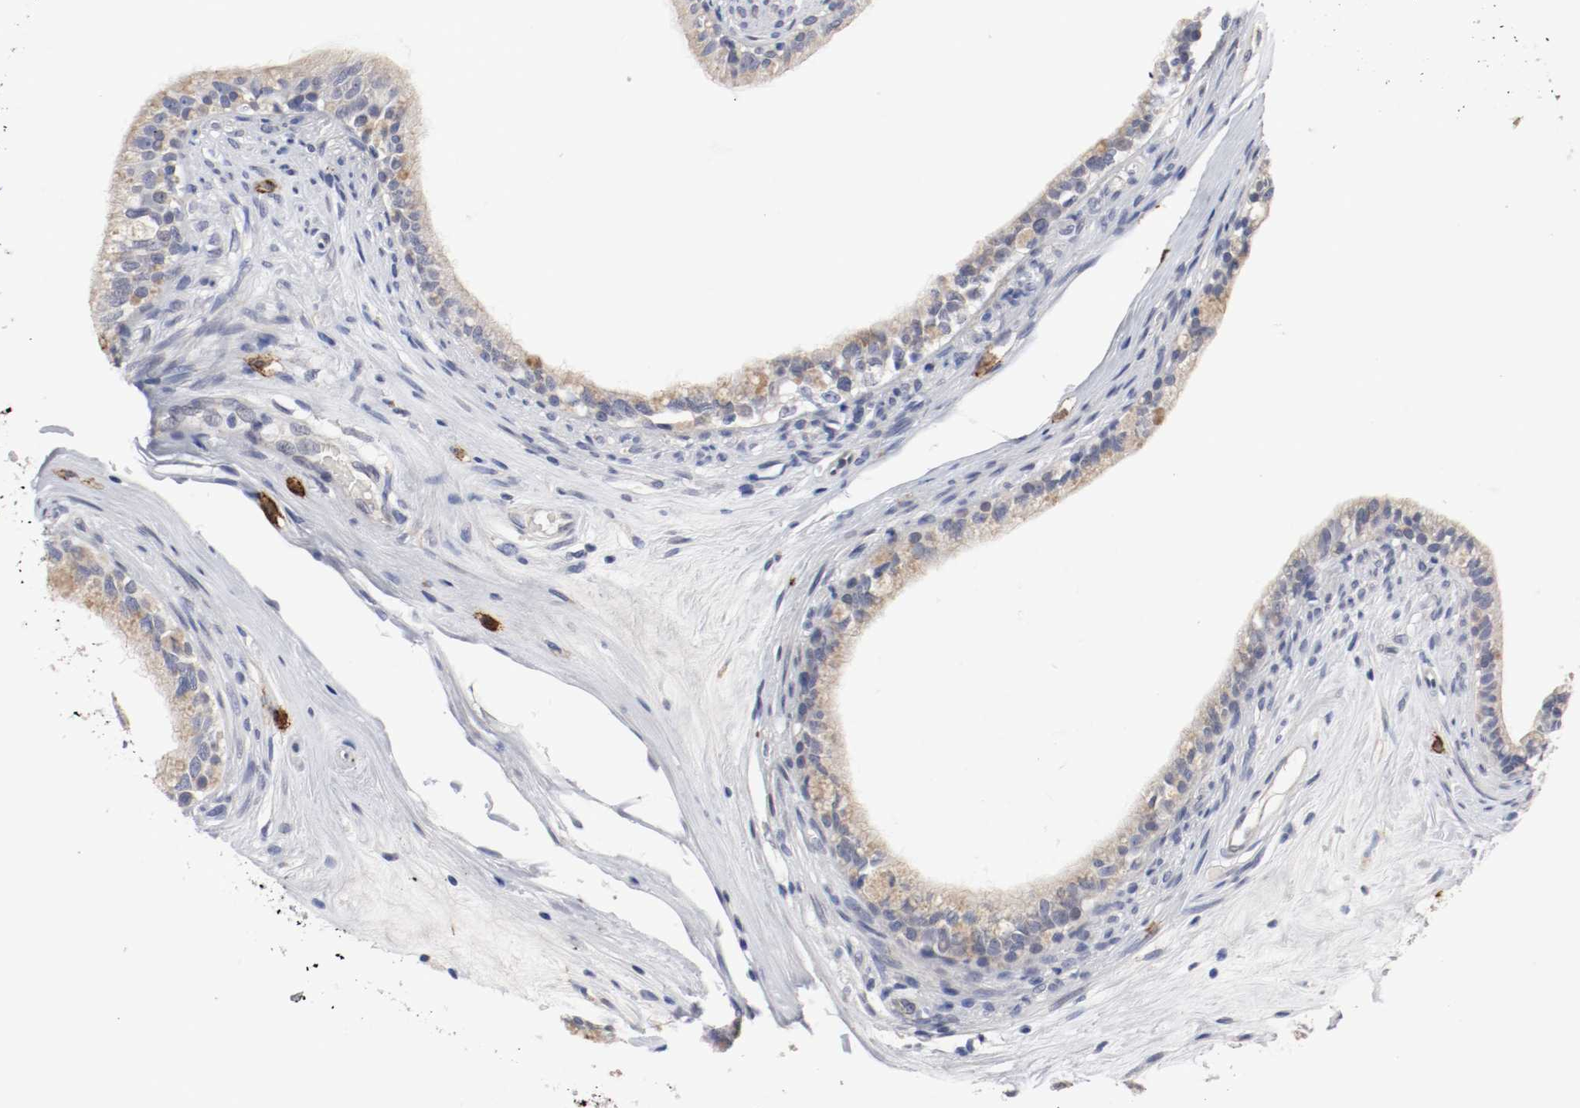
{"staining": {"intensity": "weak", "quantity": "25%-75%", "location": "cytoplasmic/membranous"}, "tissue": "epididymis", "cell_type": "Glandular cells", "image_type": "normal", "snomed": [{"axis": "morphology", "description": "Normal tissue, NOS"}, {"axis": "morphology", "description": "Inflammation, NOS"}, {"axis": "topography", "description": "Epididymis"}], "caption": "Immunohistochemistry (IHC) photomicrograph of normal epididymis: epididymis stained using IHC displays low levels of weak protein expression localized specifically in the cytoplasmic/membranous of glandular cells, appearing as a cytoplasmic/membranous brown color.", "gene": "KIT", "patient": {"sex": "male", "age": 84}}